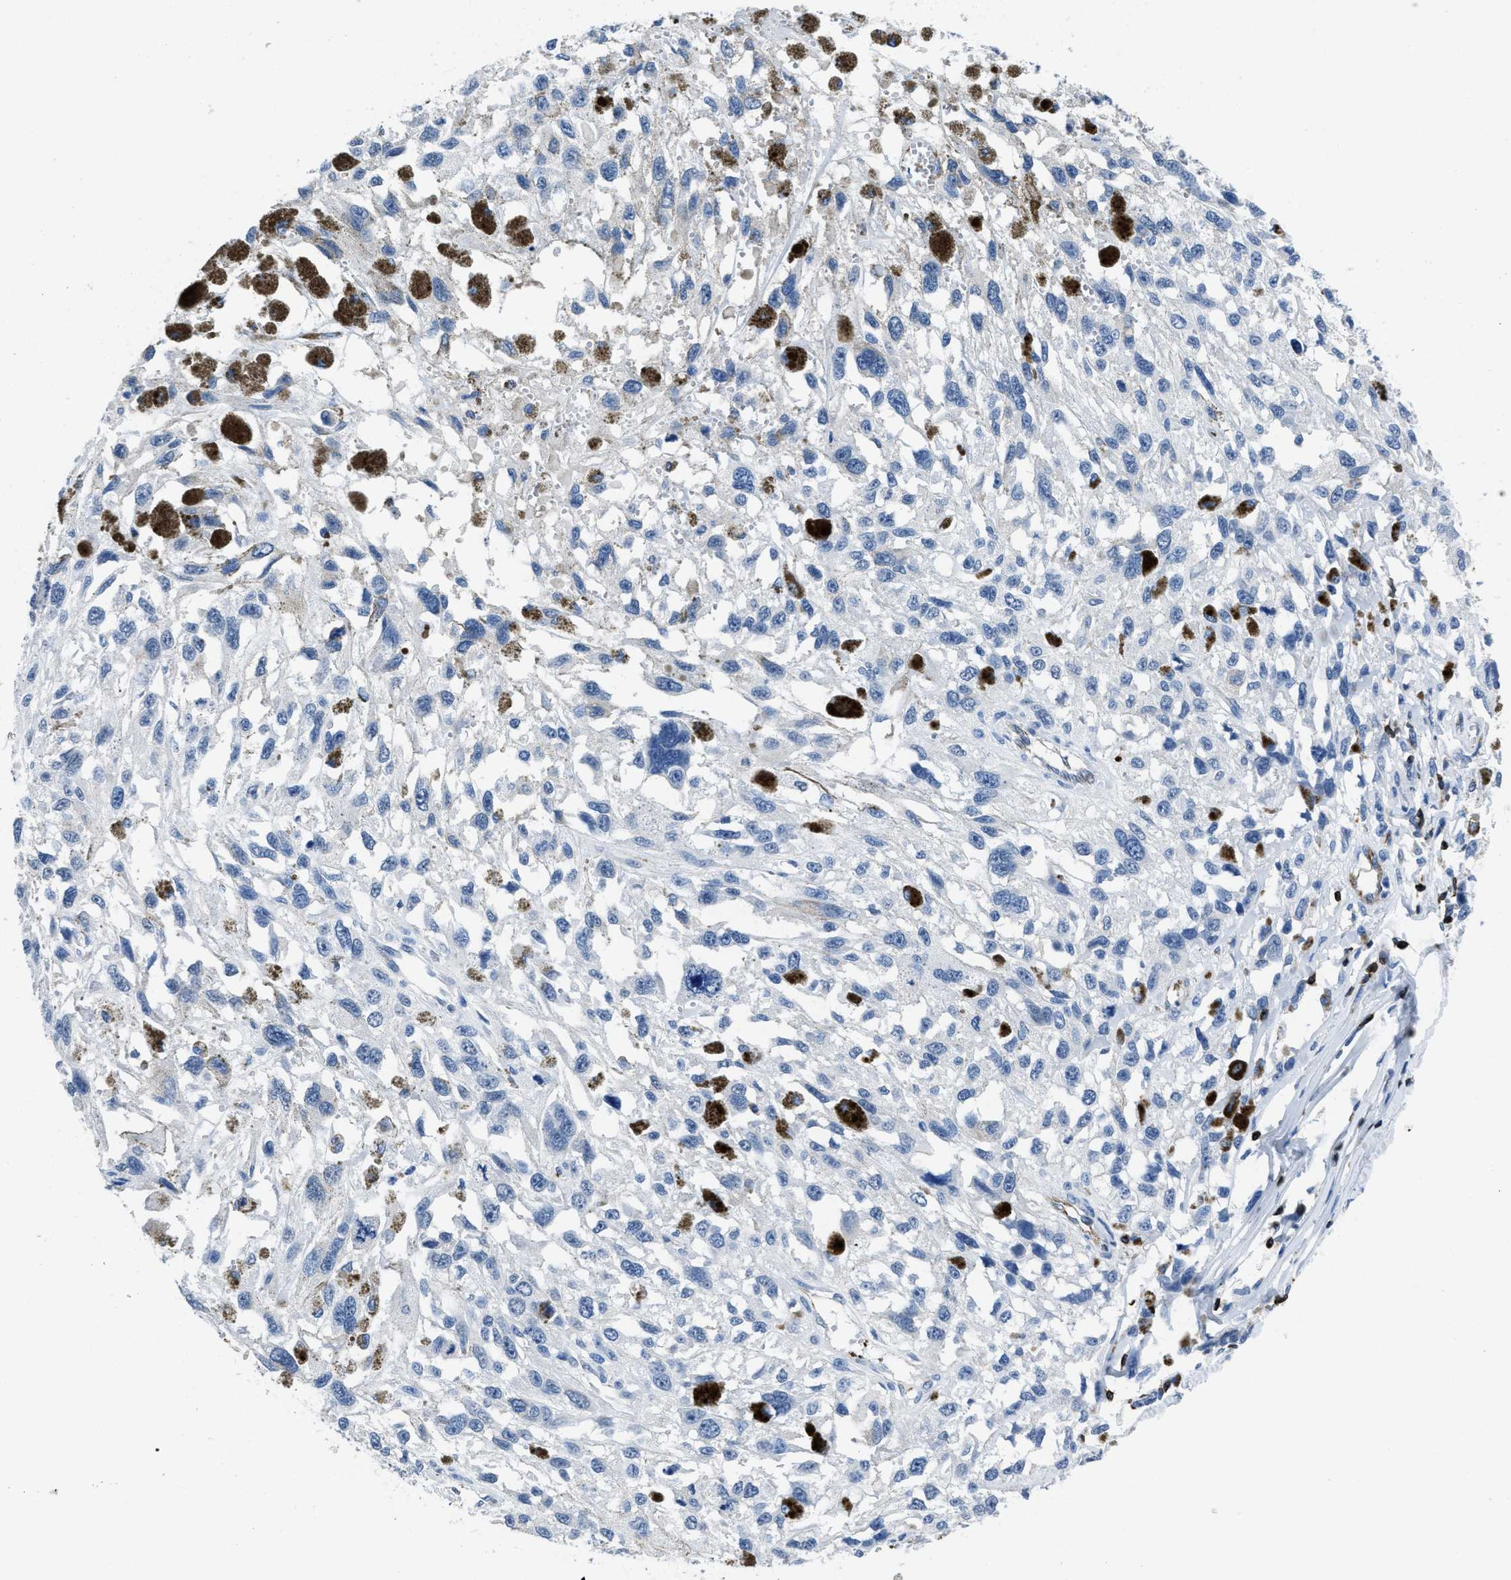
{"staining": {"intensity": "negative", "quantity": "none", "location": "none"}, "tissue": "melanoma", "cell_type": "Tumor cells", "image_type": "cancer", "snomed": [{"axis": "morphology", "description": "Malignant melanoma, Metastatic site"}, {"axis": "topography", "description": "Lymph node"}], "caption": "Immunohistochemistry of melanoma demonstrates no staining in tumor cells.", "gene": "ITGA3", "patient": {"sex": "male", "age": 59}}